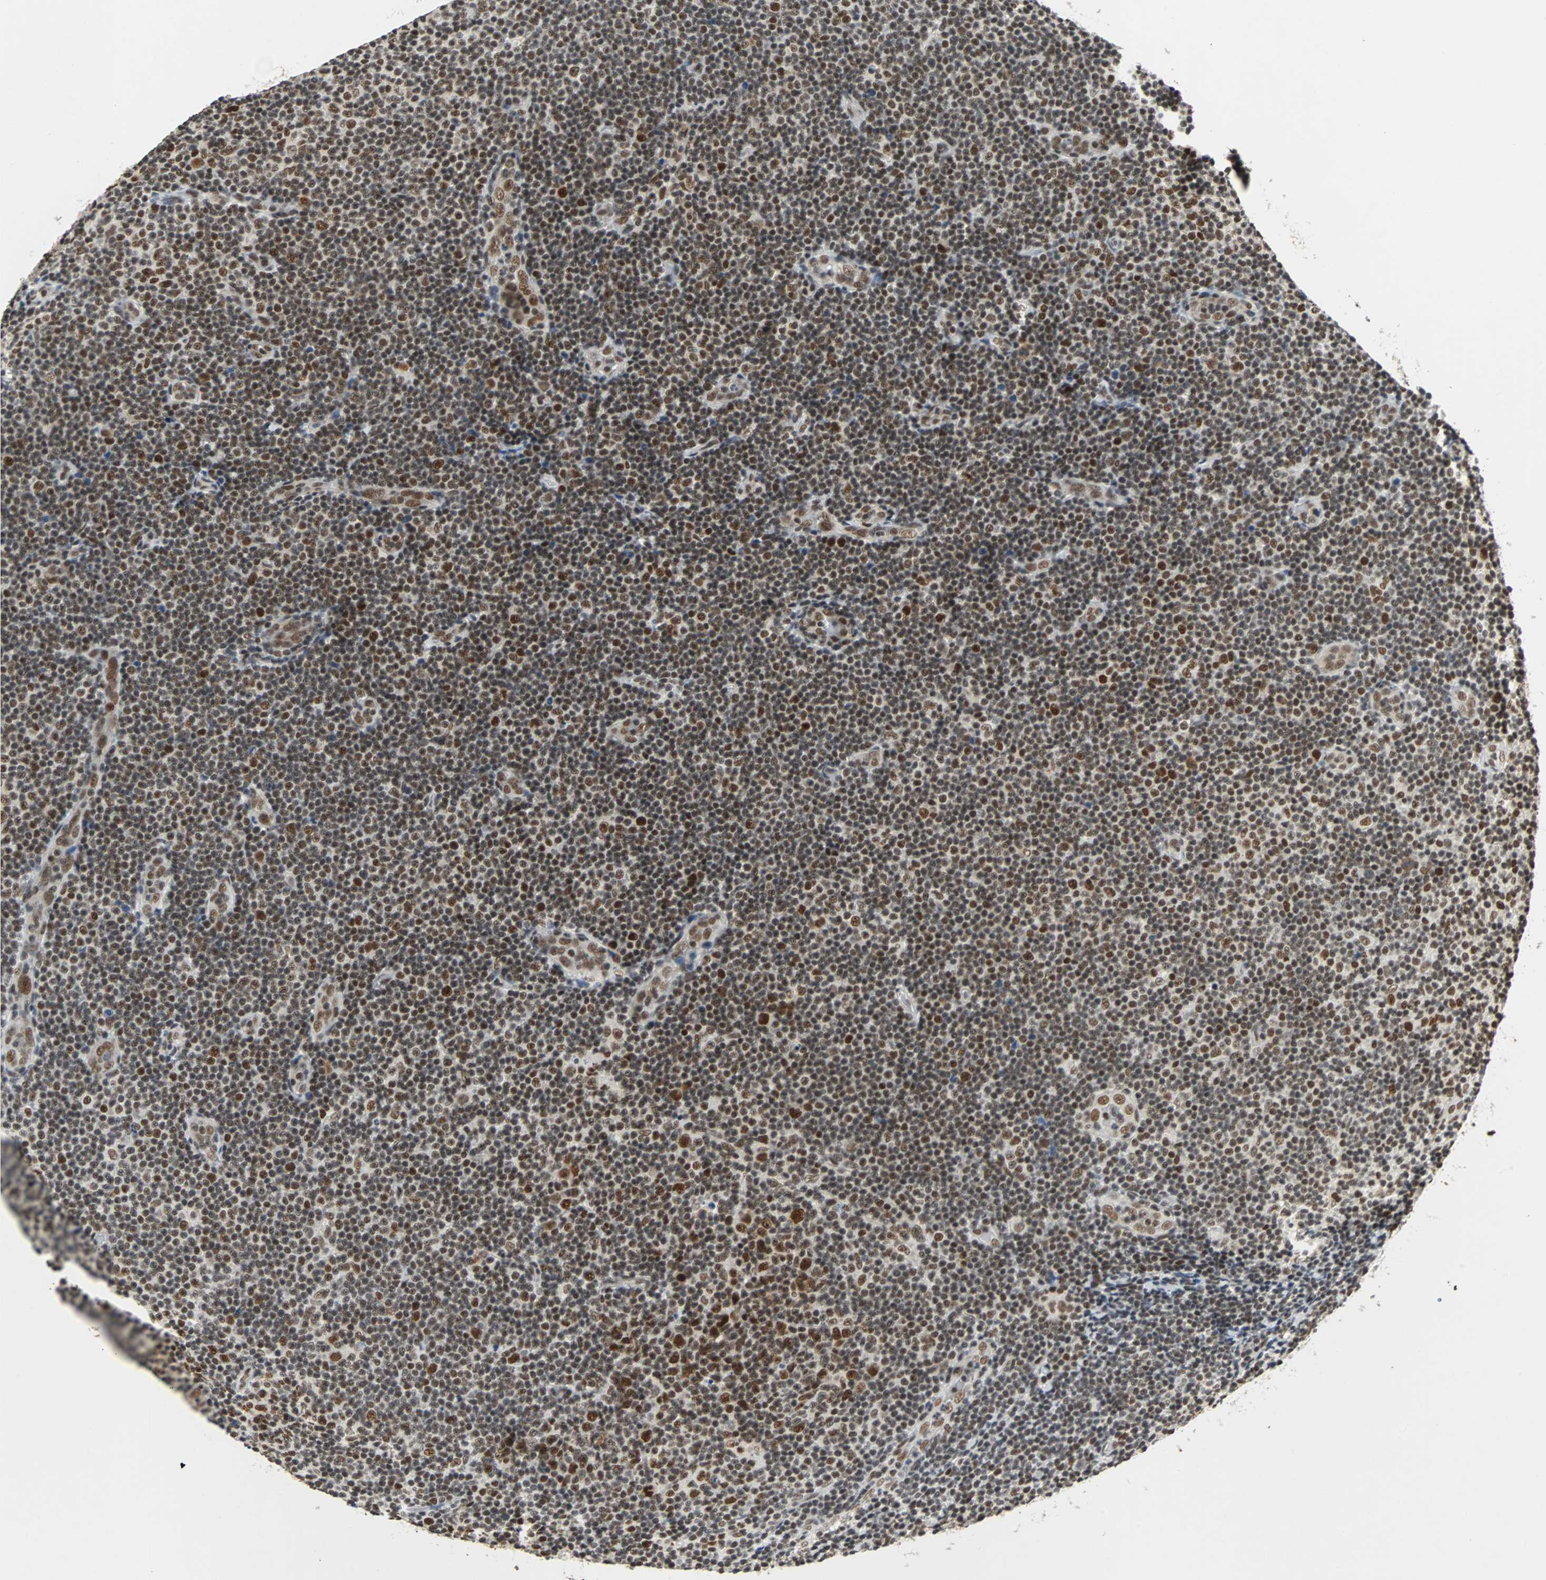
{"staining": {"intensity": "strong", "quantity": ">75%", "location": "nuclear"}, "tissue": "lymphoma", "cell_type": "Tumor cells", "image_type": "cancer", "snomed": [{"axis": "morphology", "description": "Malignant lymphoma, non-Hodgkin's type, Low grade"}, {"axis": "topography", "description": "Lymph node"}], "caption": "Immunohistochemistry histopathology image of neoplastic tissue: human malignant lymphoma, non-Hodgkin's type (low-grade) stained using immunohistochemistry (IHC) displays high levels of strong protein expression localized specifically in the nuclear of tumor cells, appearing as a nuclear brown color.", "gene": "GATAD2A", "patient": {"sex": "male", "age": 83}}